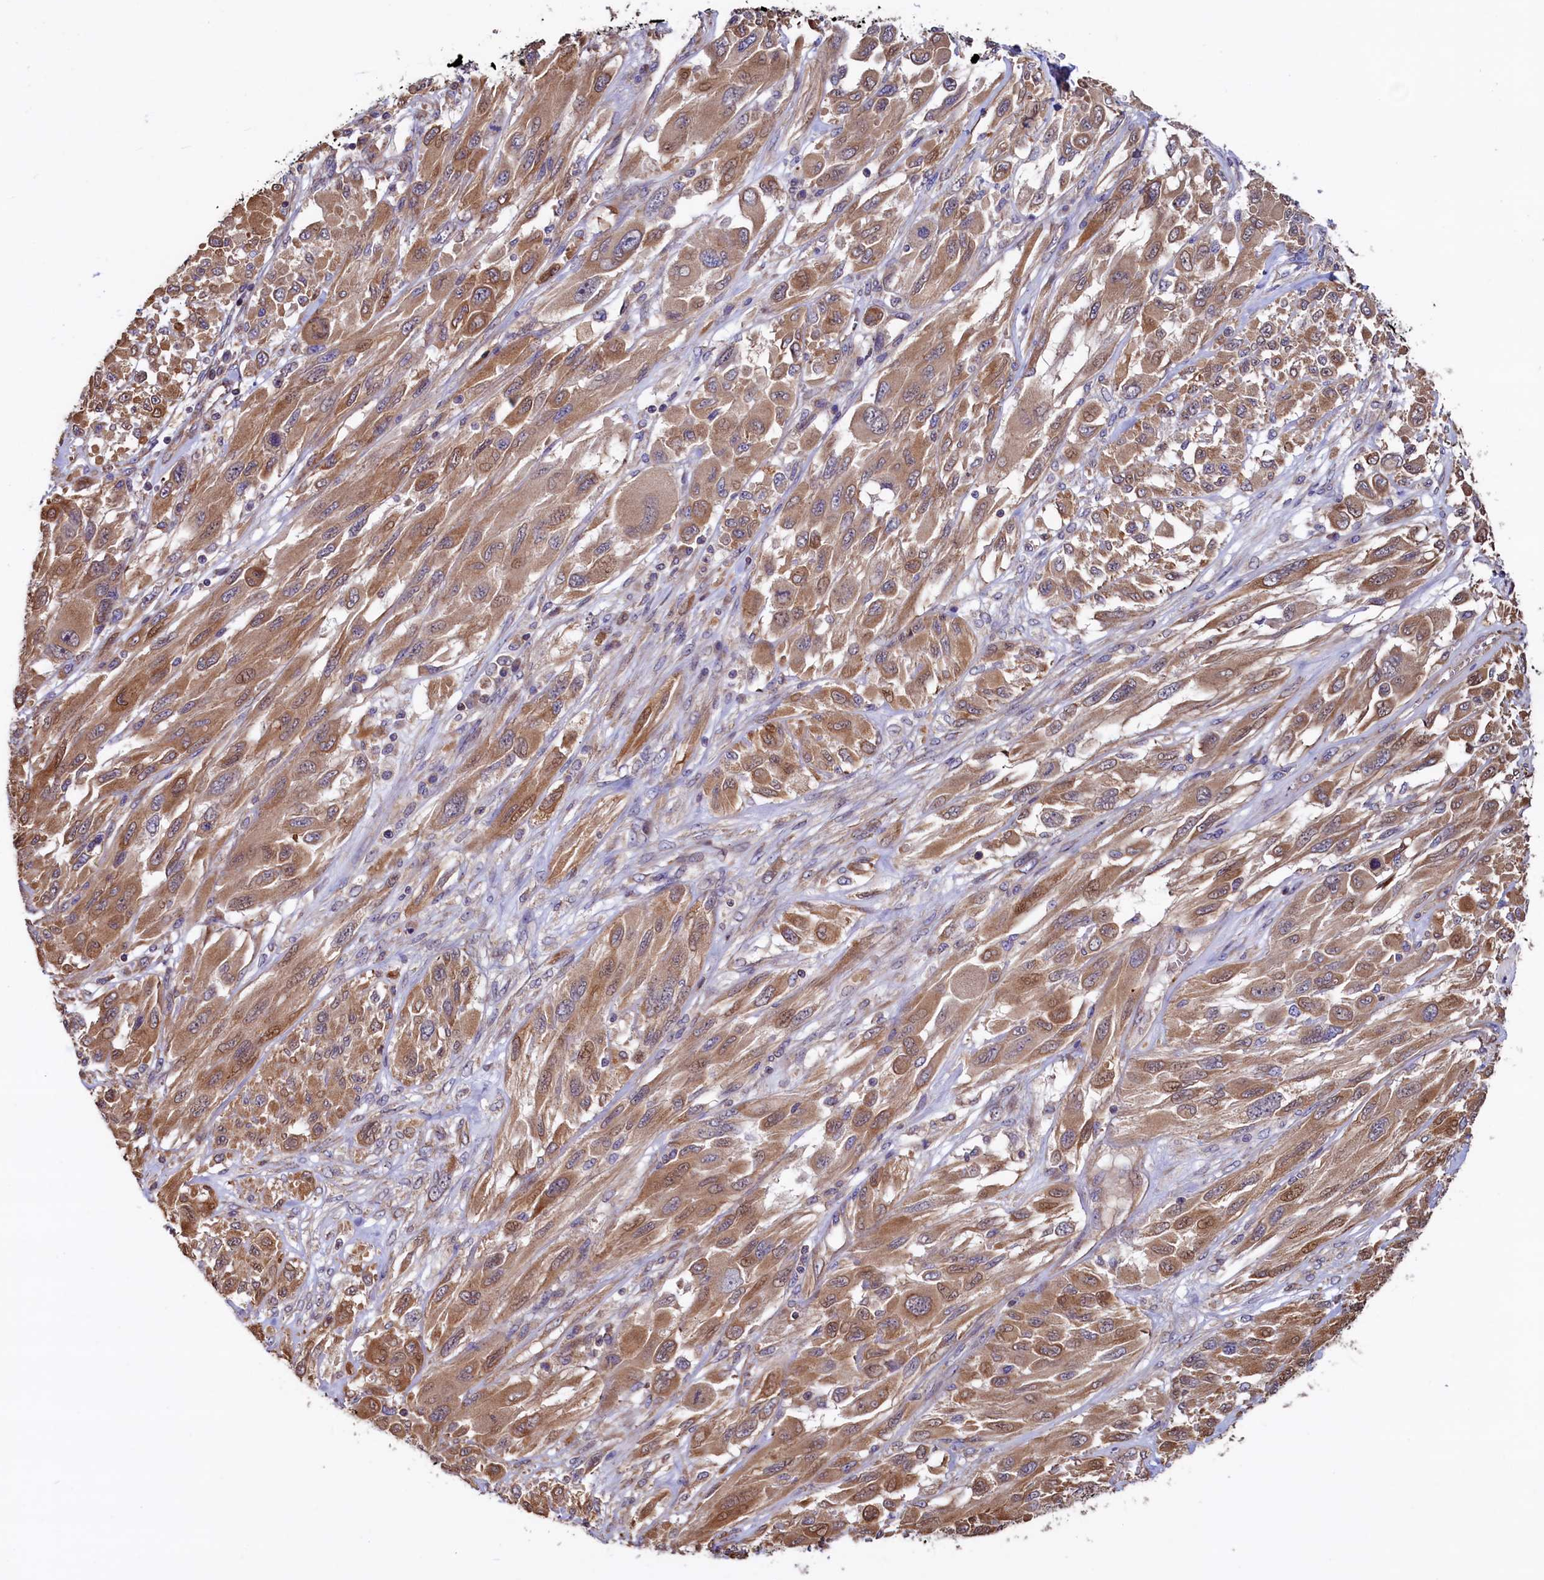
{"staining": {"intensity": "moderate", "quantity": ">75%", "location": "cytoplasmic/membranous"}, "tissue": "melanoma", "cell_type": "Tumor cells", "image_type": "cancer", "snomed": [{"axis": "morphology", "description": "Malignant melanoma, NOS"}, {"axis": "topography", "description": "Skin"}], "caption": "Melanoma stained with a brown dye displays moderate cytoplasmic/membranous positive staining in approximately >75% of tumor cells.", "gene": "ATXN2L", "patient": {"sex": "female", "age": 91}}